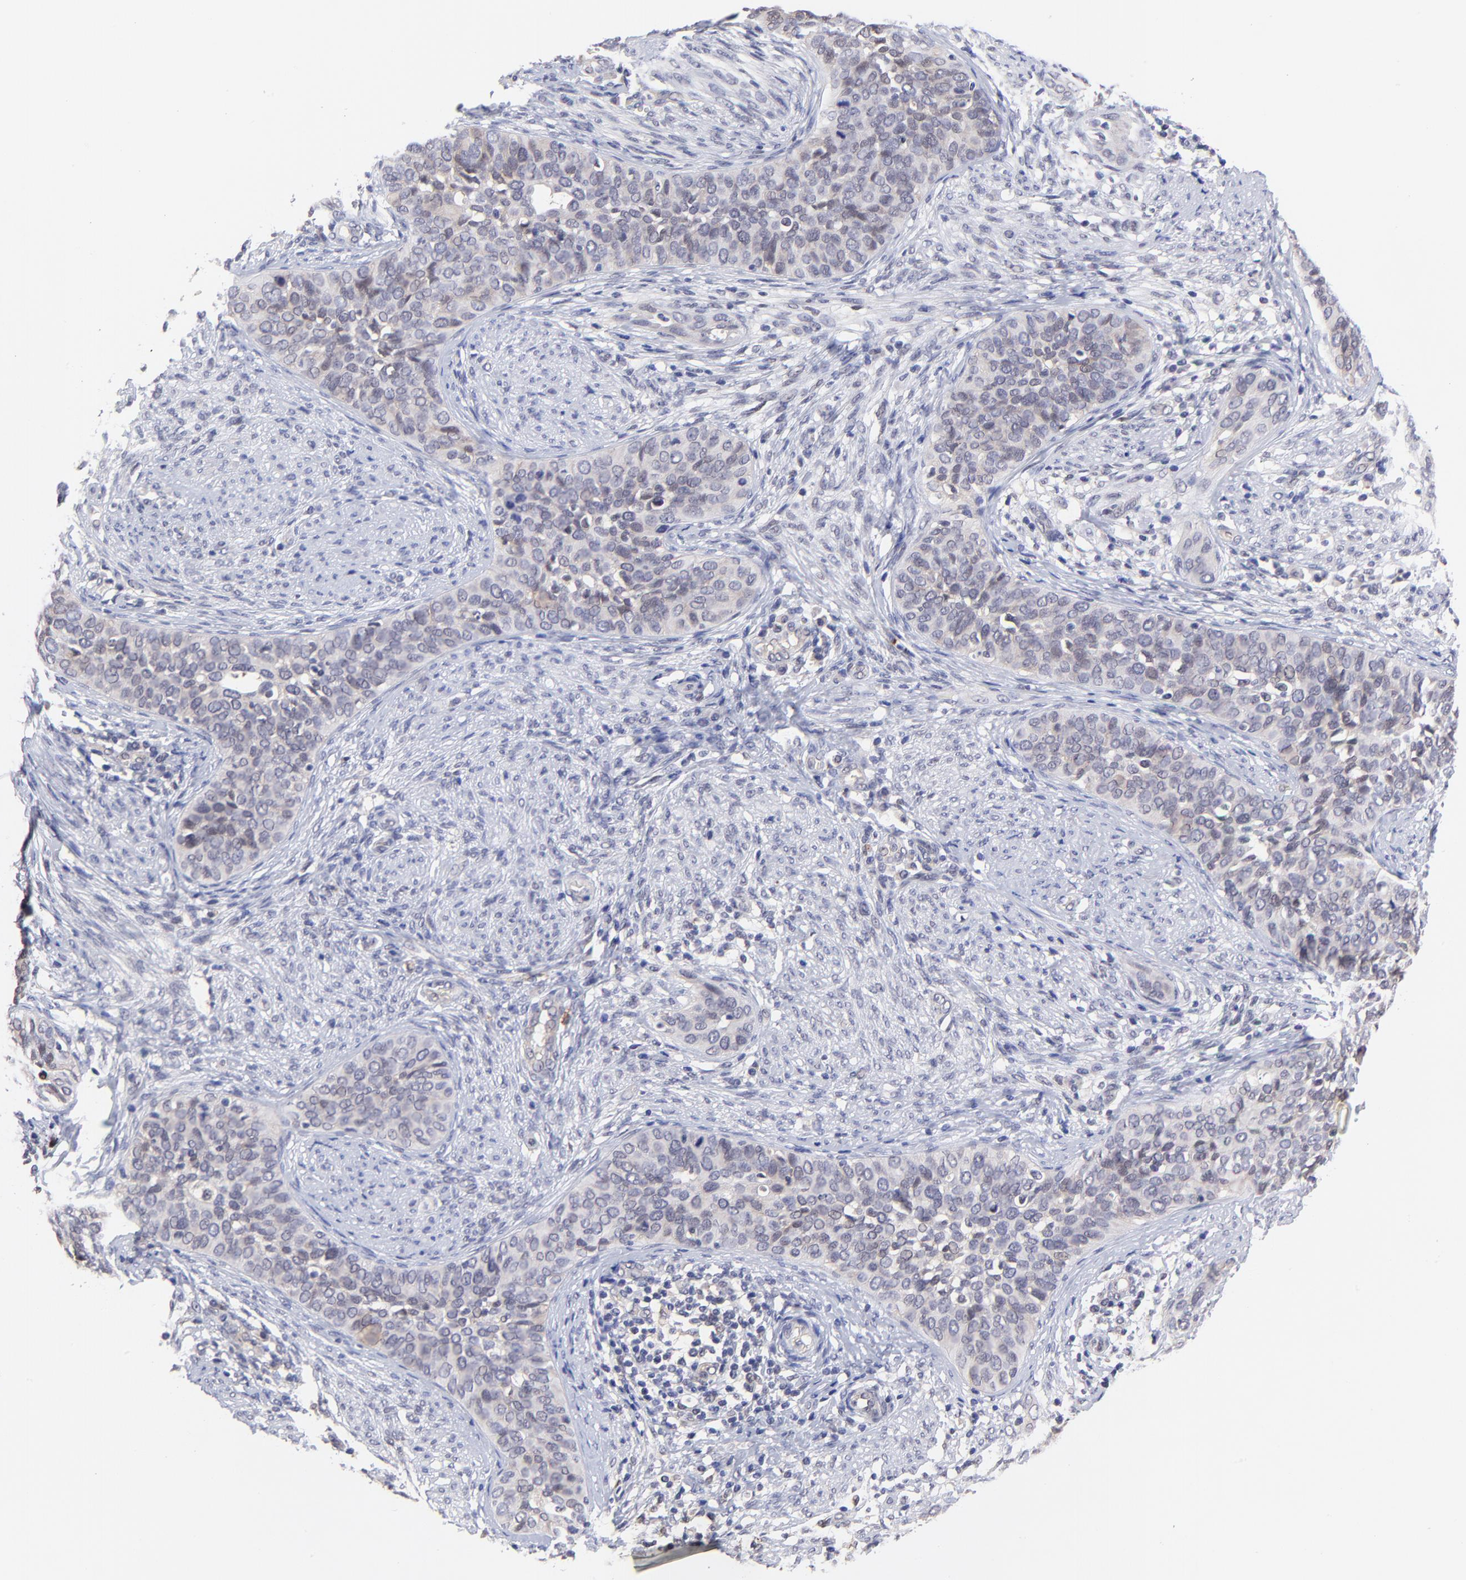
{"staining": {"intensity": "negative", "quantity": "none", "location": "none"}, "tissue": "cervical cancer", "cell_type": "Tumor cells", "image_type": "cancer", "snomed": [{"axis": "morphology", "description": "Squamous cell carcinoma, NOS"}, {"axis": "topography", "description": "Cervix"}], "caption": "High magnification brightfield microscopy of cervical squamous cell carcinoma stained with DAB (brown) and counterstained with hematoxylin (blue): tumor cells show no significant staining.", "gene": "ZNF747", "patient": {"sex": "female", "age": 31}}